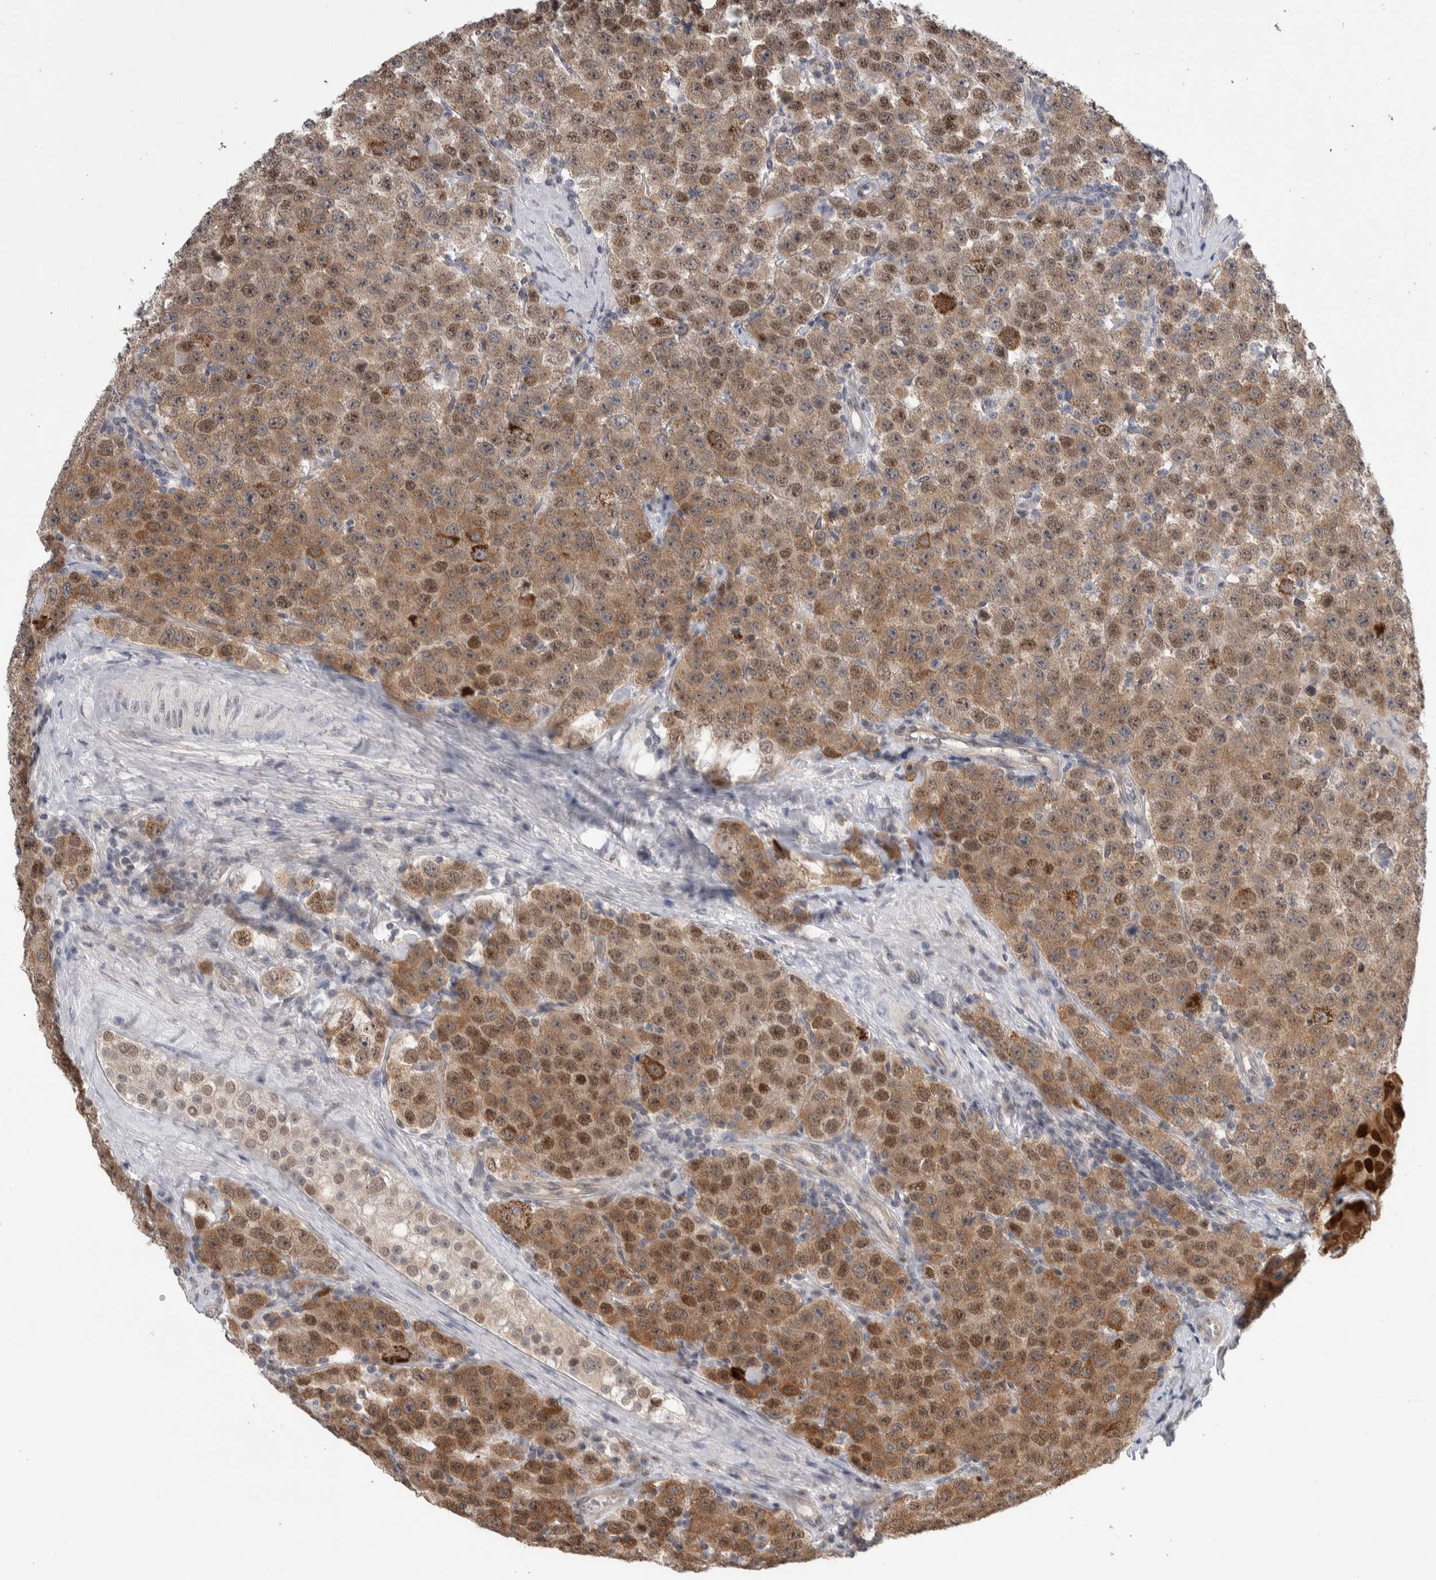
{"staining": {"intensity": "moderate", "quantity": ">75%", "location": "cytoplasmic/membranous,nuclear"}, "tissue": "testis cancer", "cell_type": "Tumor cells", "image_type": "cancer", "snomed": [{"axis": "morphology", "description": "Seminoma, NOS"}, {"axis": "topography", "description": "Testis"}], "caption": "High-power microscopy captured an immunohistochemistry micrograph of testis cancer (seminoma), revealing moderate cytoplasmic/membranous and nuclear staining in about >75% of tumor cells.", "gene": "TAX1BP1", "patient": {"sex": "male", "age": 28}}